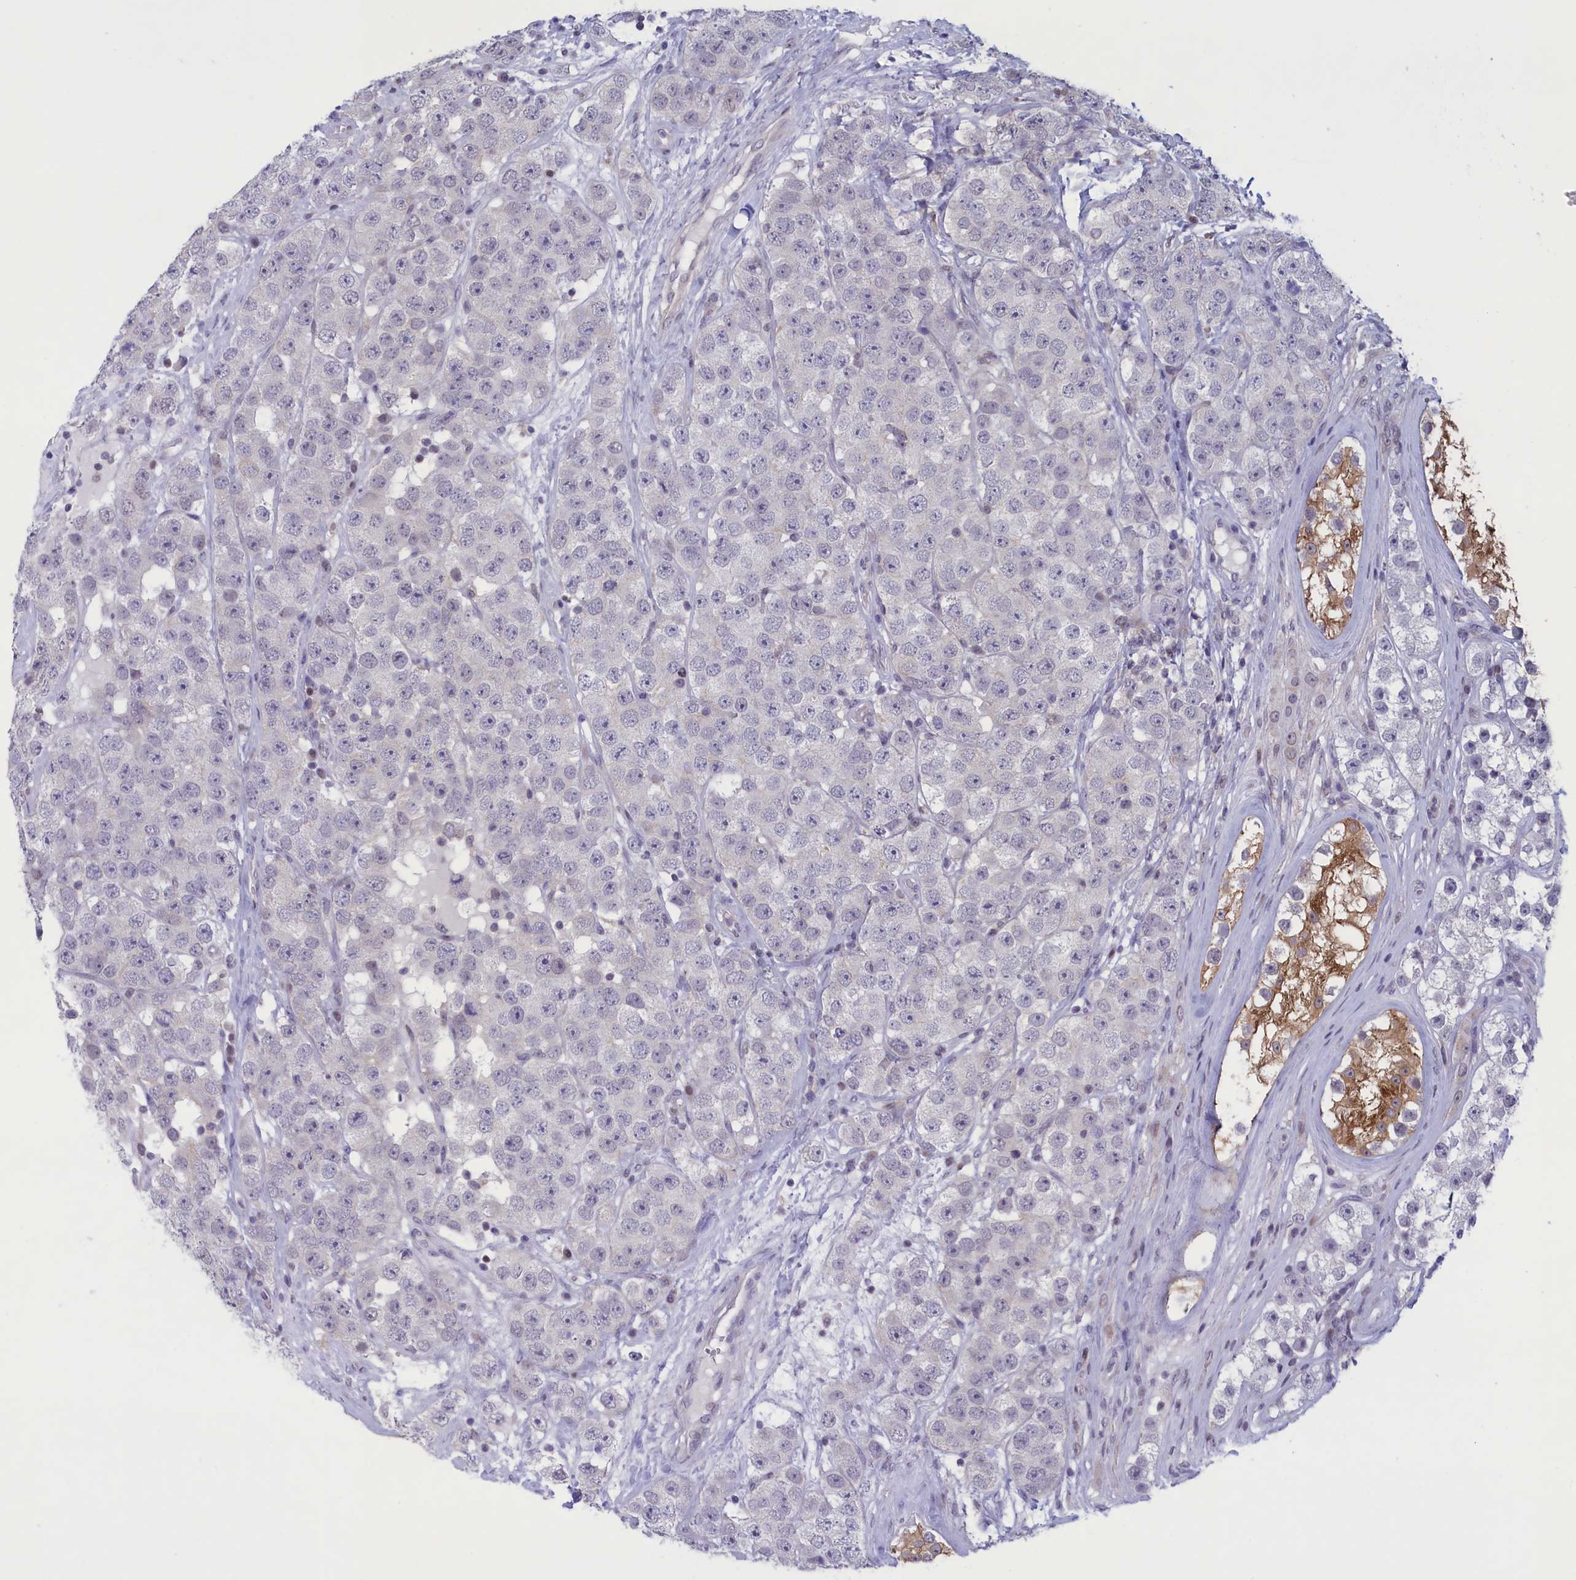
{"staining": {"intensity": "negative", "quantity": "none", "location": "none"}, "tissue": "testis cancer", "cell_type": "Tumor cells", "image_type": "cancer", "snomed": [{"axis": "morphology", "description": "Seminoma, NOS"}, {"axis": "topography", "description": "Testis"}], "caption": "The micrograph exhibits no significant staining in tumor cells of seminoma (testis). (Stains: DAB (3,3'-diaminobenzidine) IHC with hematoxylin counter stain, Microscopy: brightfield microscopy at high magnification).", "gene": "CORO2A", "patient": {"sex": "male", "age": 28}}